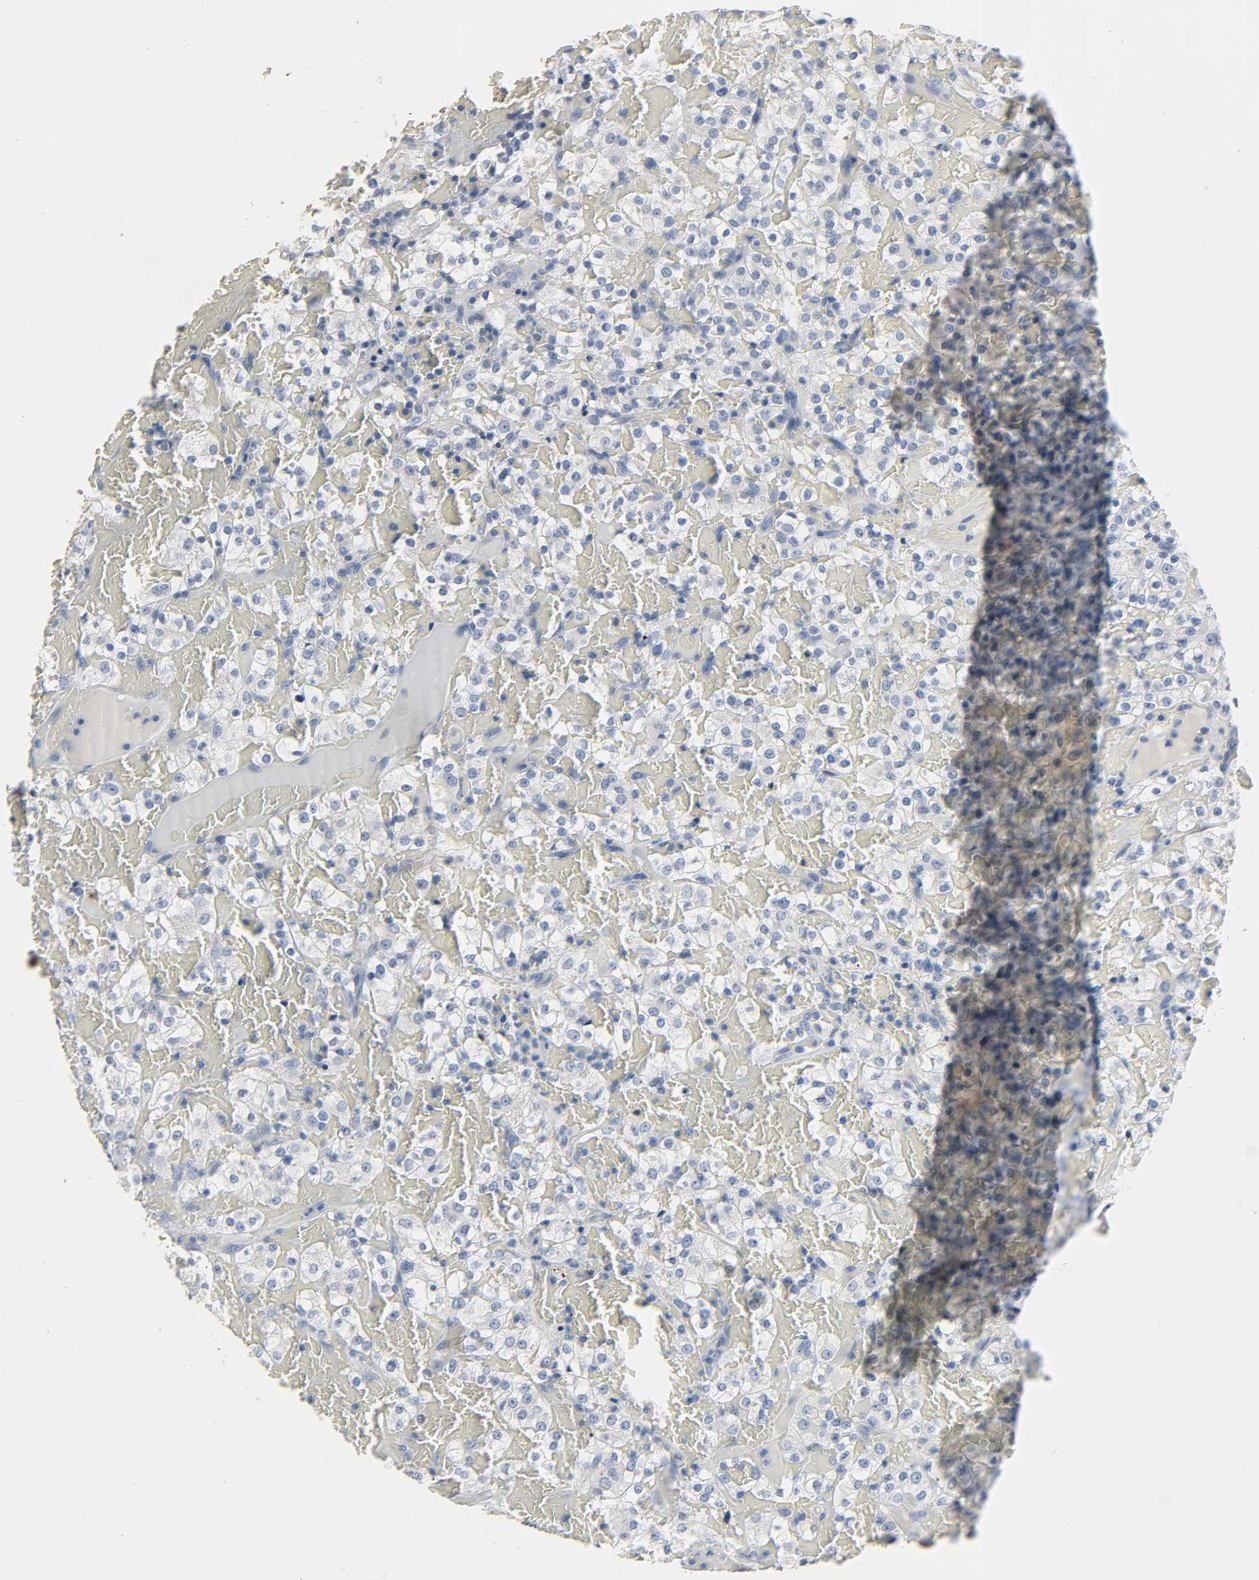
{"staining": {"intensity": "negative", "quantity": "none", "location": "none"}, "tissue": "renal cancer", "cell_type": "Tumor cells", "image_type": "cancer", "snomed": [{"axis": "morphology", "description": "Normal tissue, NOS"}, {"axis": "morphology", "description": "Adenocarcinoma, NOS"}, {"axis": "topography", "description": "Kidney"}], "caption": "A histopathology image of adenocarcinoma (renal) stained for a protein reveals no brown staining in tumor cells. (Brightfield microscopy of DAB immunohistochemistry (IHC) at high magnification).", "gene": "FBLN5", "patient": {"sex": "female", "age": 72}}